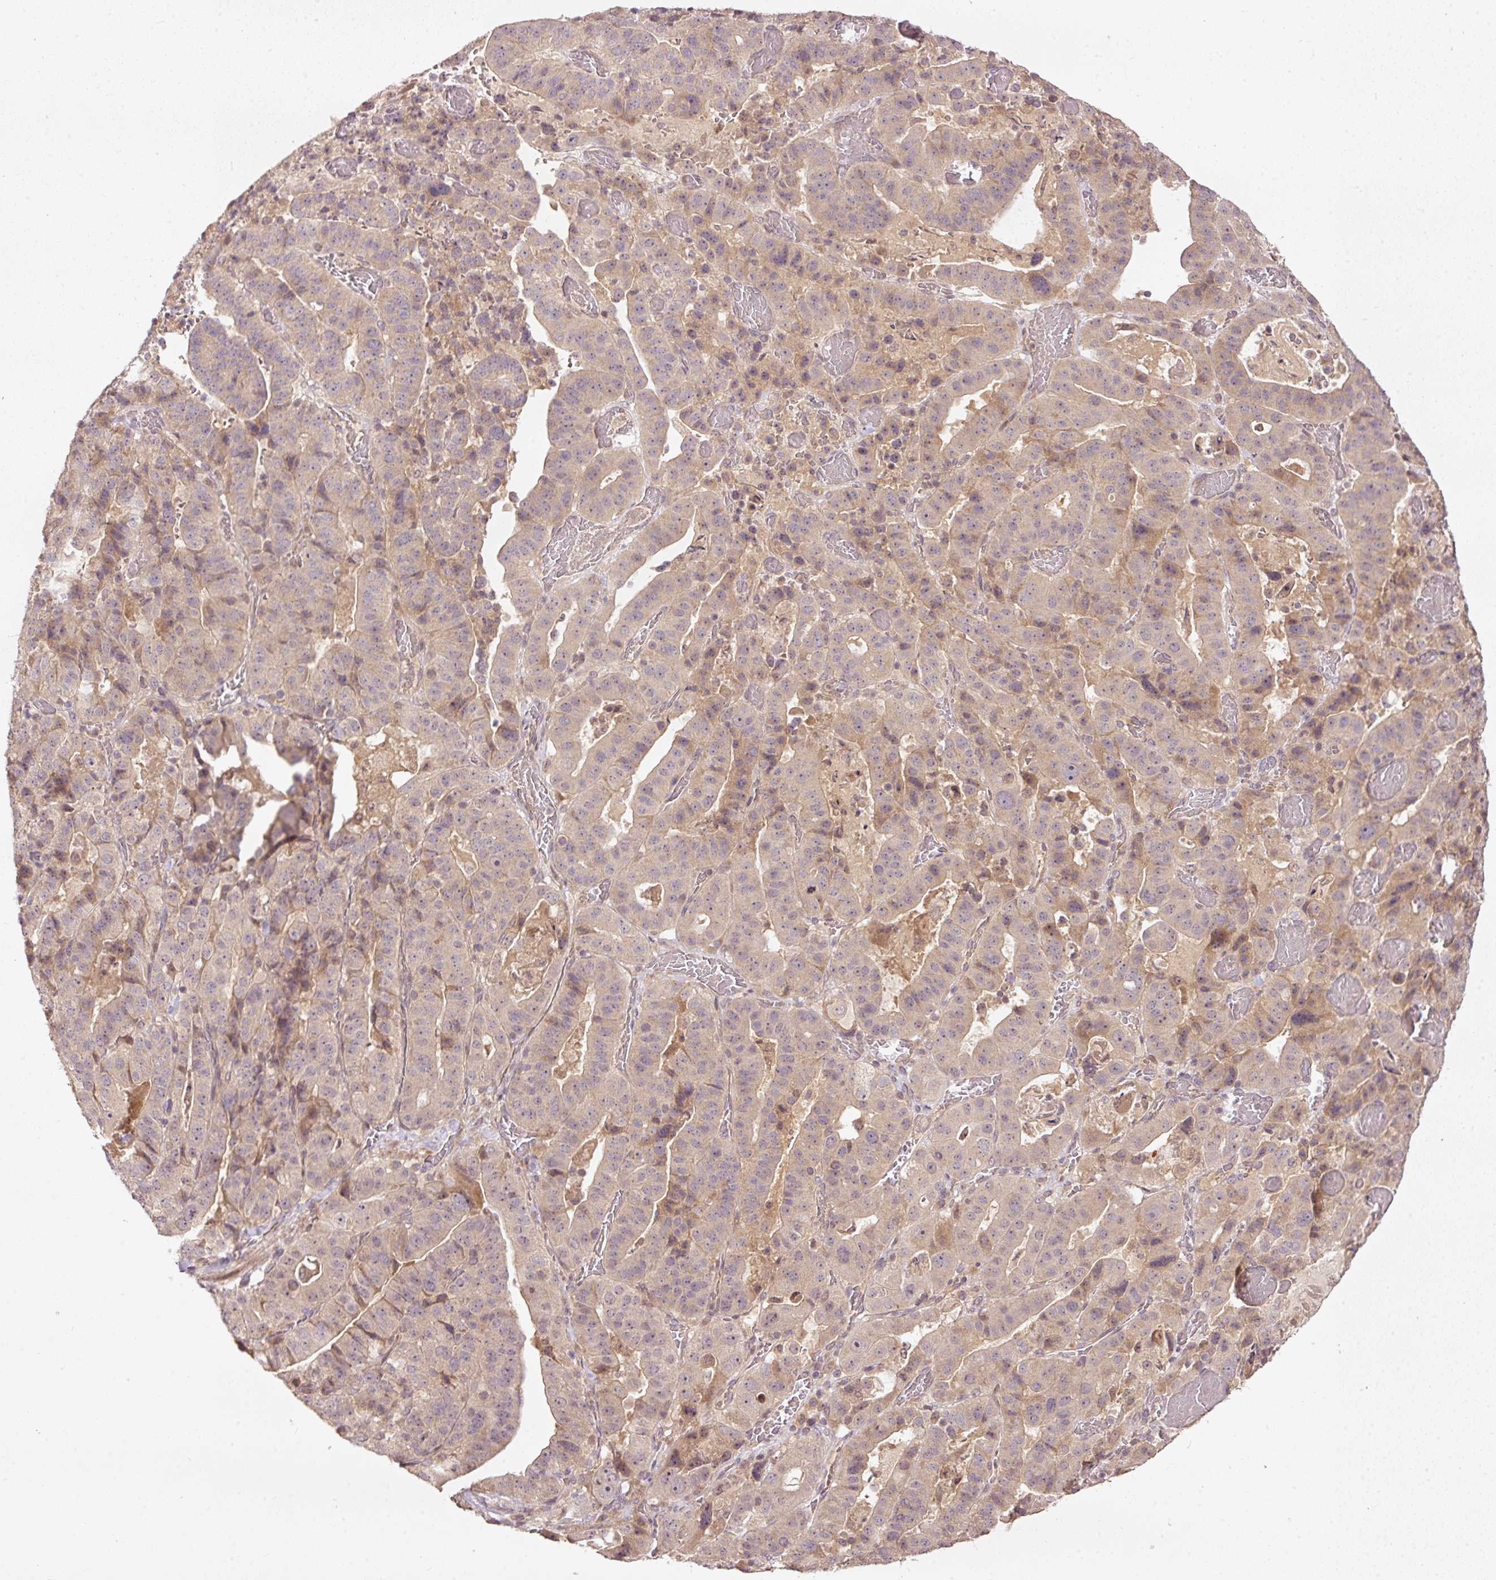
{"staining": {"intensity": "weak", "quantity": "25%-75%", "location": "cytoplasmic/membranous"}, "tissue": "stomach cancer", "cell_type": "Tumor cells", "image_type": "cancer", "snomed": [{"axis": "morphology", "description": "Adenocarcinoma, NOS"}, {"axis": "topography", "description": "Stomach"}], "caption": "The image shows staining of stomach adenocarcinoma, revealing weak cytoplasmic/membranous protein positivity (brown color) within tumor cells. (brown staining indicates protein expression, while blue staining denotes nuclei).", "gene": "PCDHB1", "patient": {"sex": "male", "age": 48}}